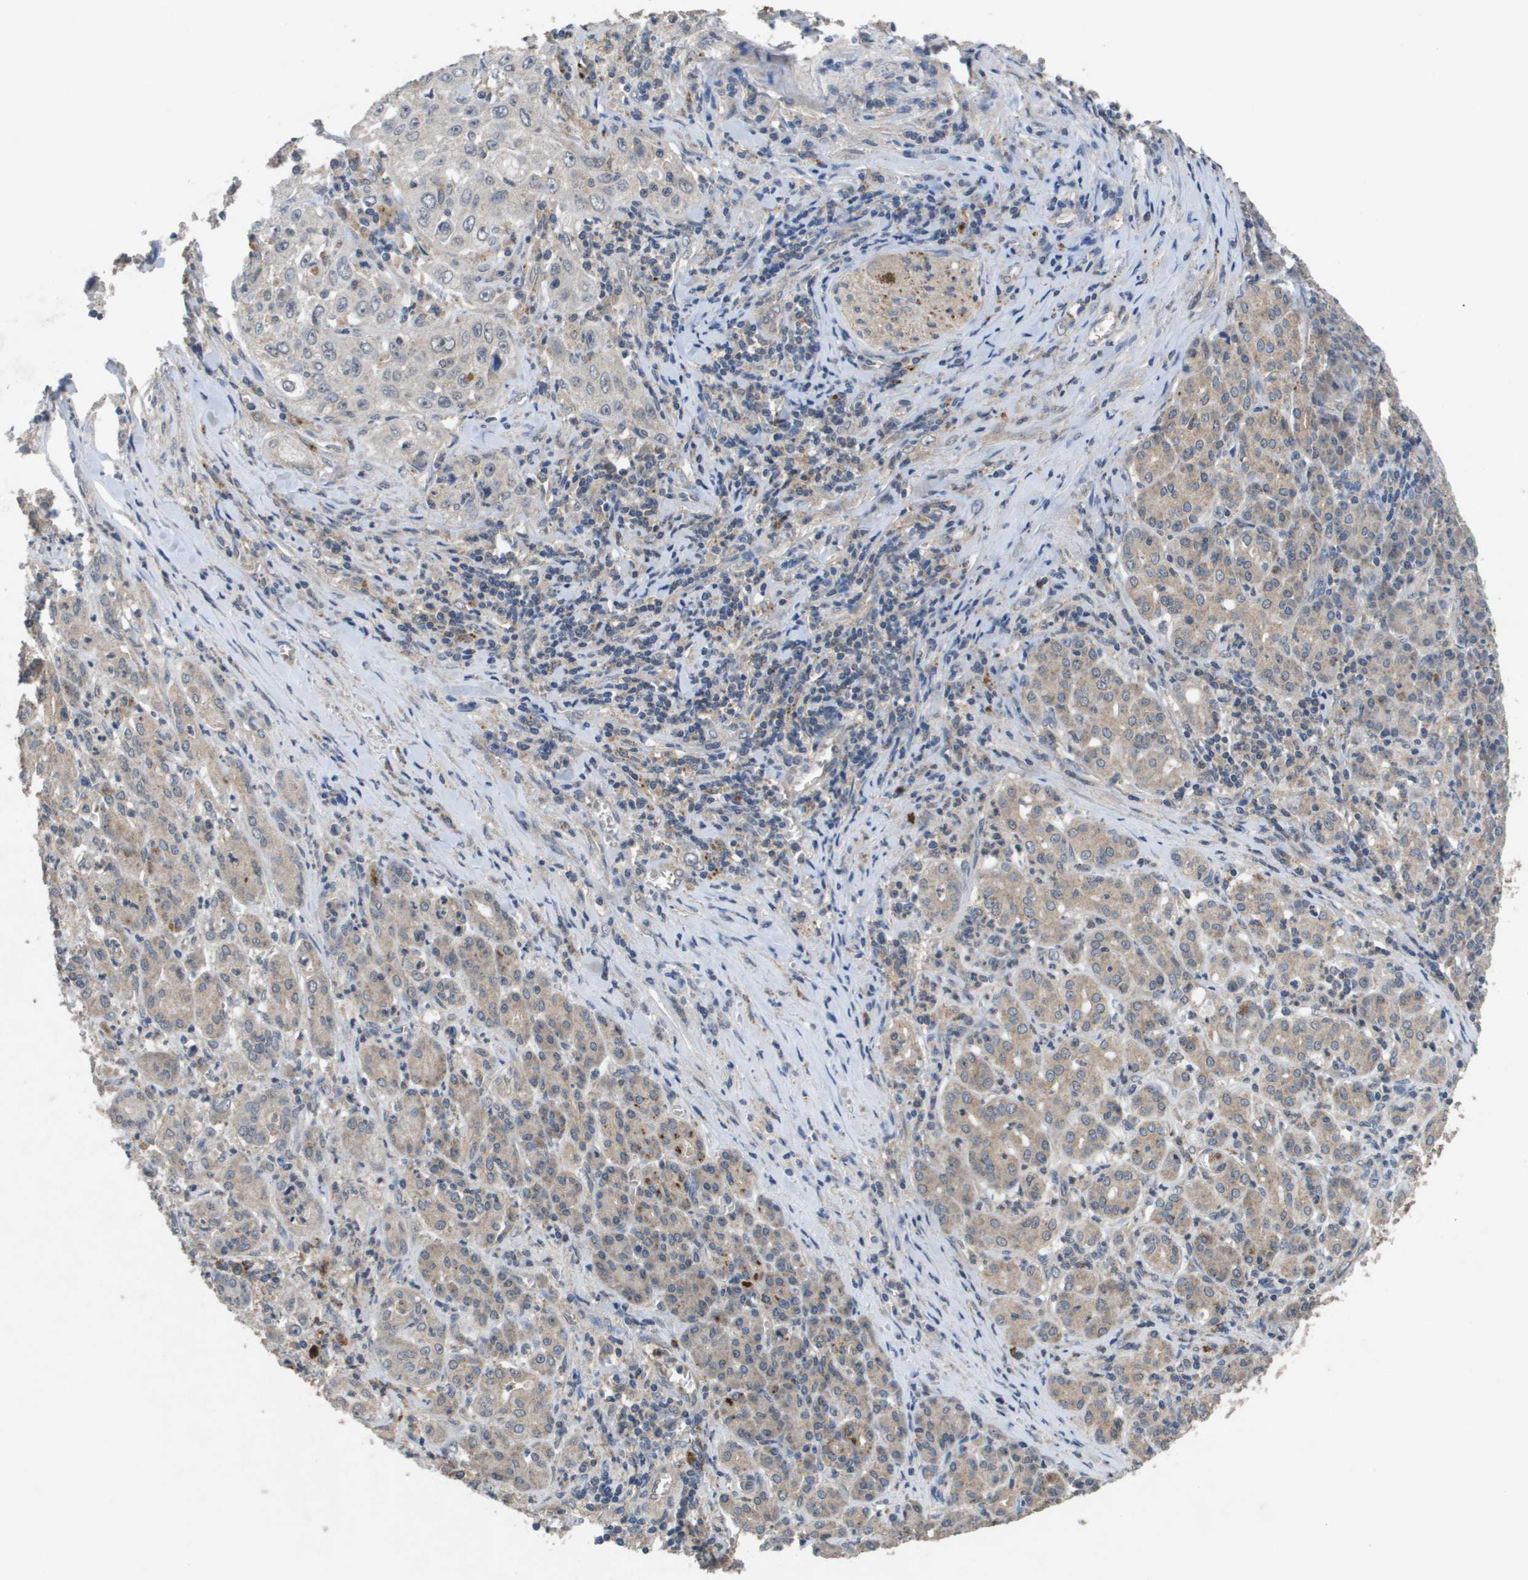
{"staining": {"intensity": "weak", "quantity": ">75%", "location": "cytoplasmic/membranous"}, "tissue": "pancreatic cancer", "cell_type": "Tumor cells", "image_type": "cancer", "snomed": [{"axis": "morphology", "description": "Adenocarcinoma, NOS"}, {"axis": "topography", "description": "Pancreas"}], "caption": "Protein expression analysis of adenocarcinoma (pancreatic) demonstrates weak cytoplasmic/membranous expression in about >75% of tumor cells.", "gene": "PROC", "patient": {"sex": "male", "age": 70}}